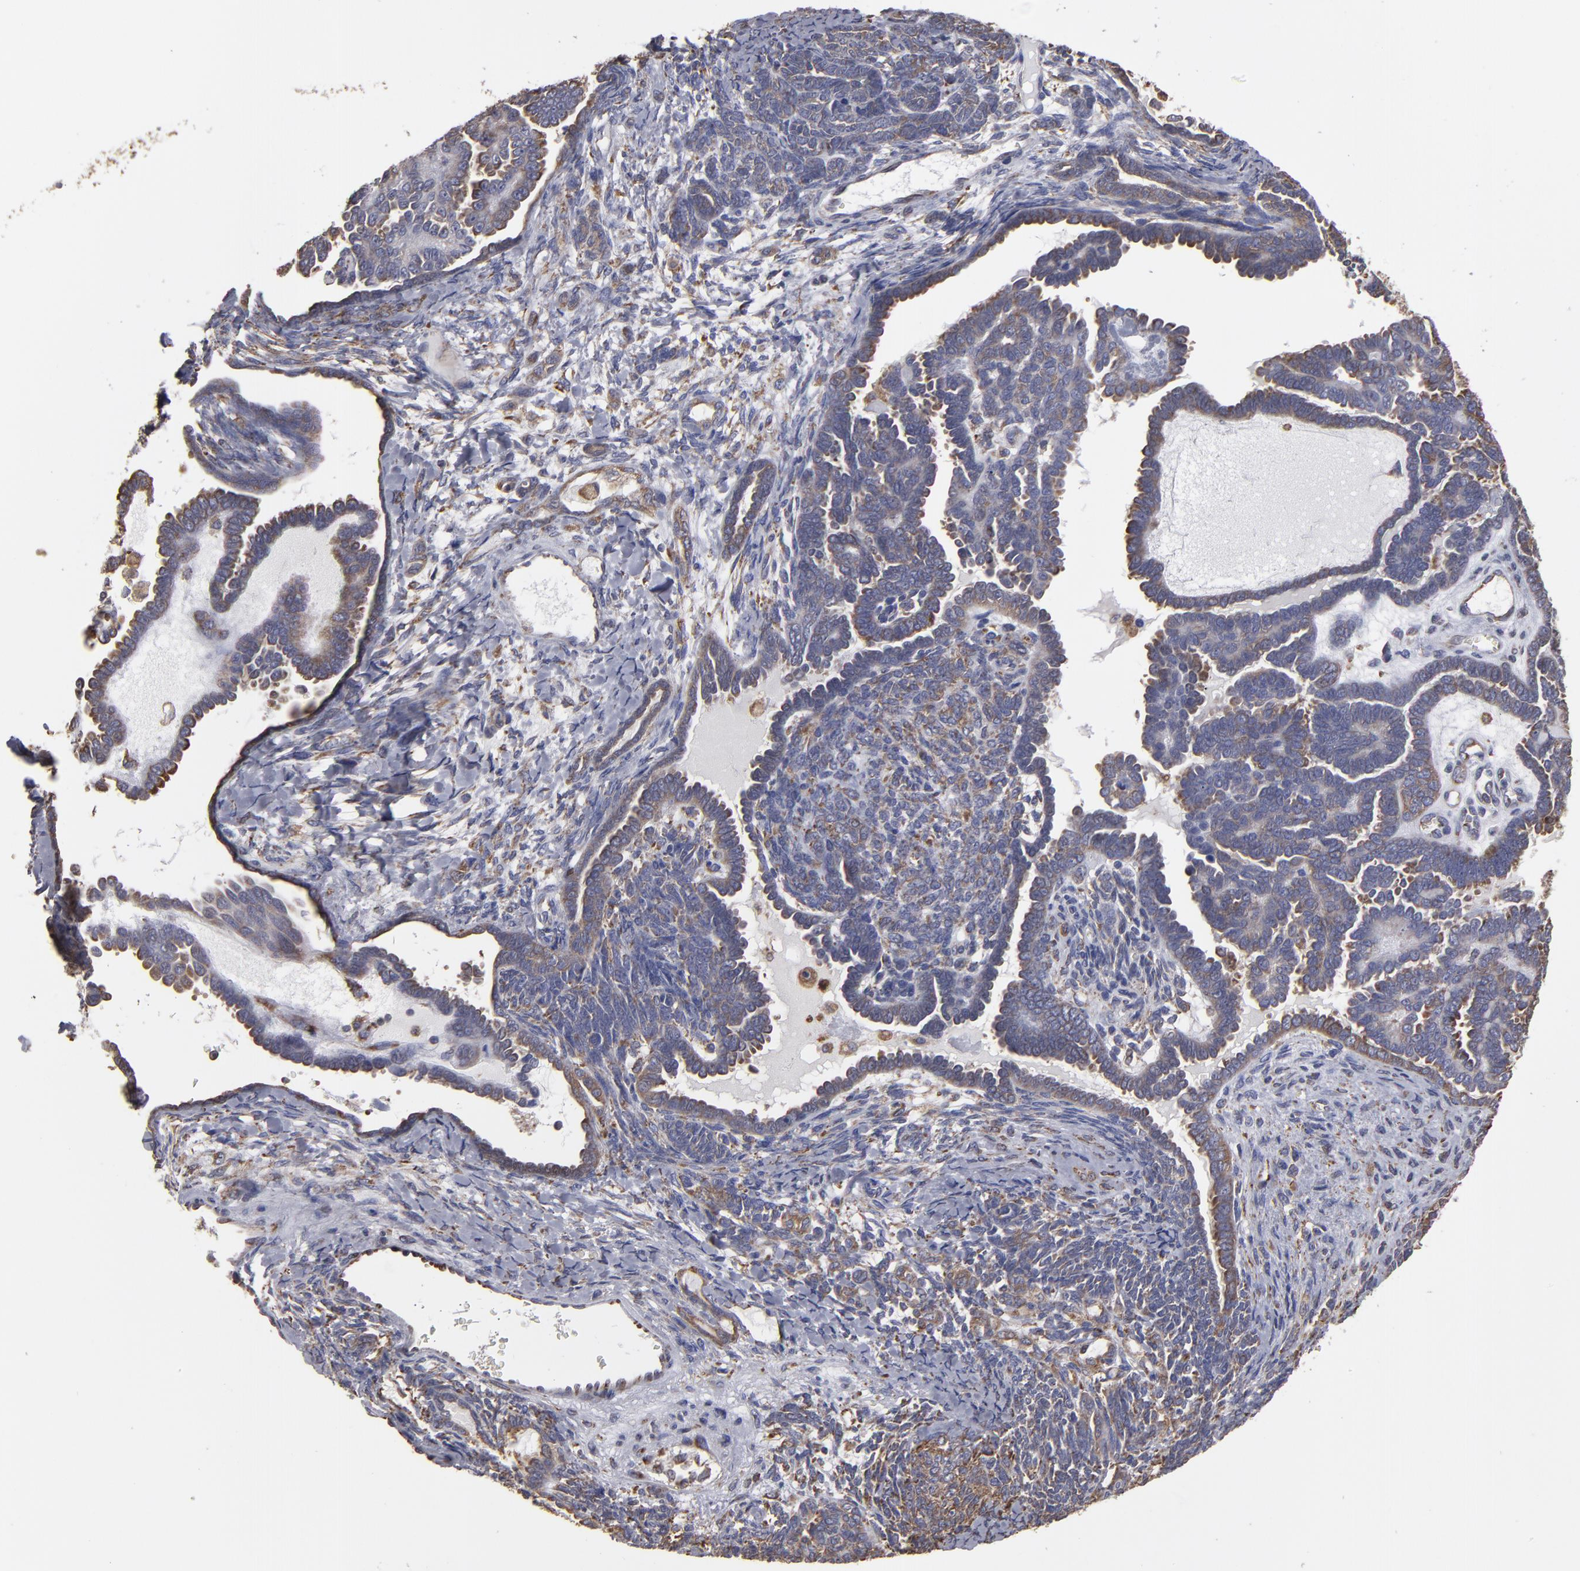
{"staining": {"intensity": "weak", "quantity": ">75%", "location": "cytoplasmic/membranous"}, "tissue": "endometrial cancer", "cell_type": "Tumor cells", "image_type": "cancer", "snomed": [{"axis": "morphology", "description": "Neoplasm, malignant, NOS"}, {"axis": "topography", "description": "Endometrium"}], "caption": "A high-resolution photomicrograph shows immunohistochemistry staining of neoplasm (malignant) (endometrial), which demonstrates weak cytoplasmic/membranous staining in about >75% of tumor cells.", "gene": "SND1", "patient": {"sex": "female", "age": 74}}